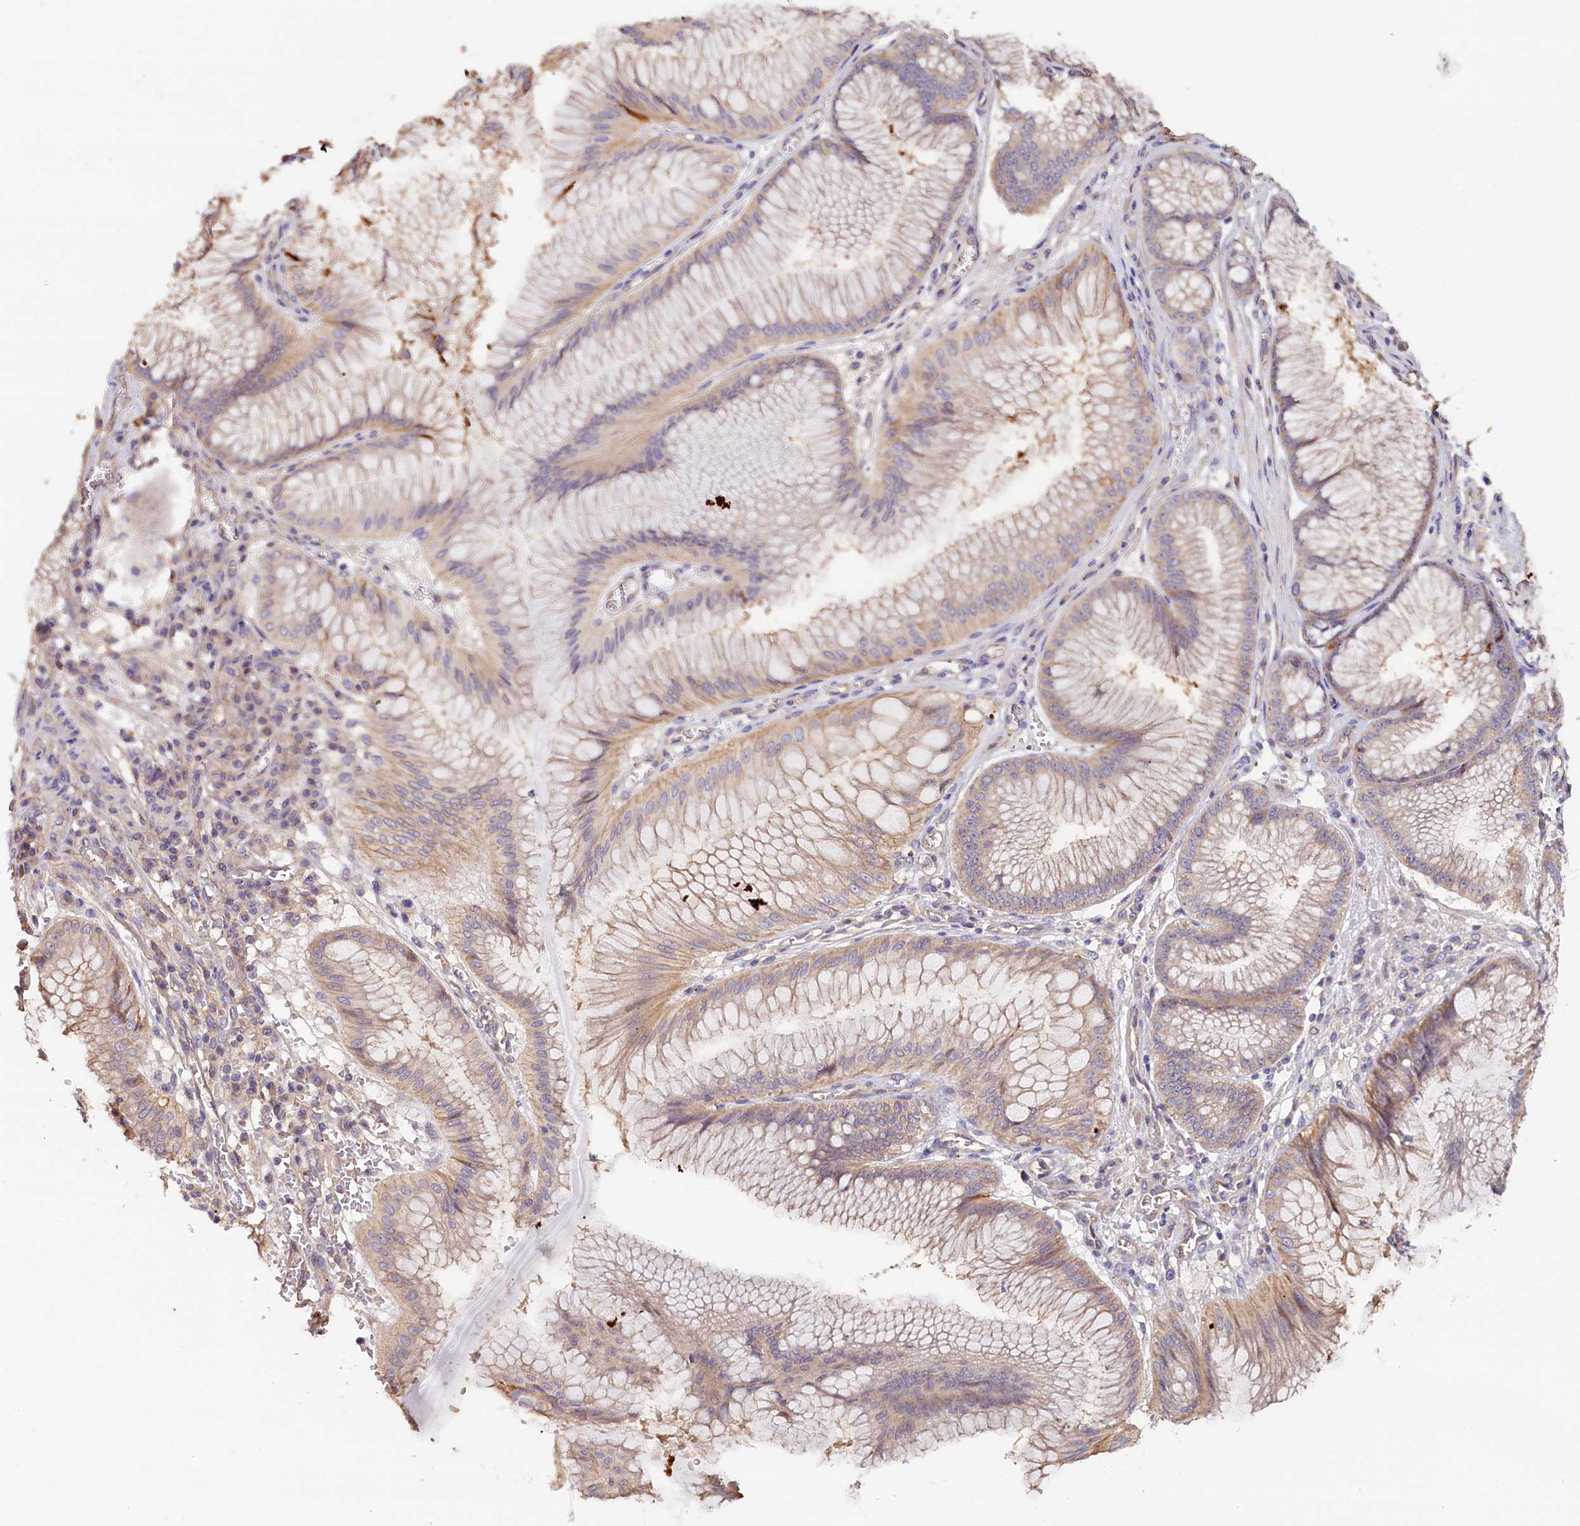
{"staining": {"intensity": "weak", "quantity": "<25%", "location": "cytoplasmic/membranous"}, "tissue": "stomach cancer", "cell_type": "Tumor cells", "image_type": "cancer", "snomed": [{"axis": "morphology", "description": "Adenocarcinoma, NOS"}, {"axis": "topography", "description": "Stomach"}], "caption": "Stomach cancer was stained to show a protein in brown. There is no significant expression in tumor cells. (DAB (3,3'-diaminobenzidine) immunohistochemistry with hematoxylin counter stain).", "gene": "KATNB1", "patient": {"sex": "male", "age": 59}}